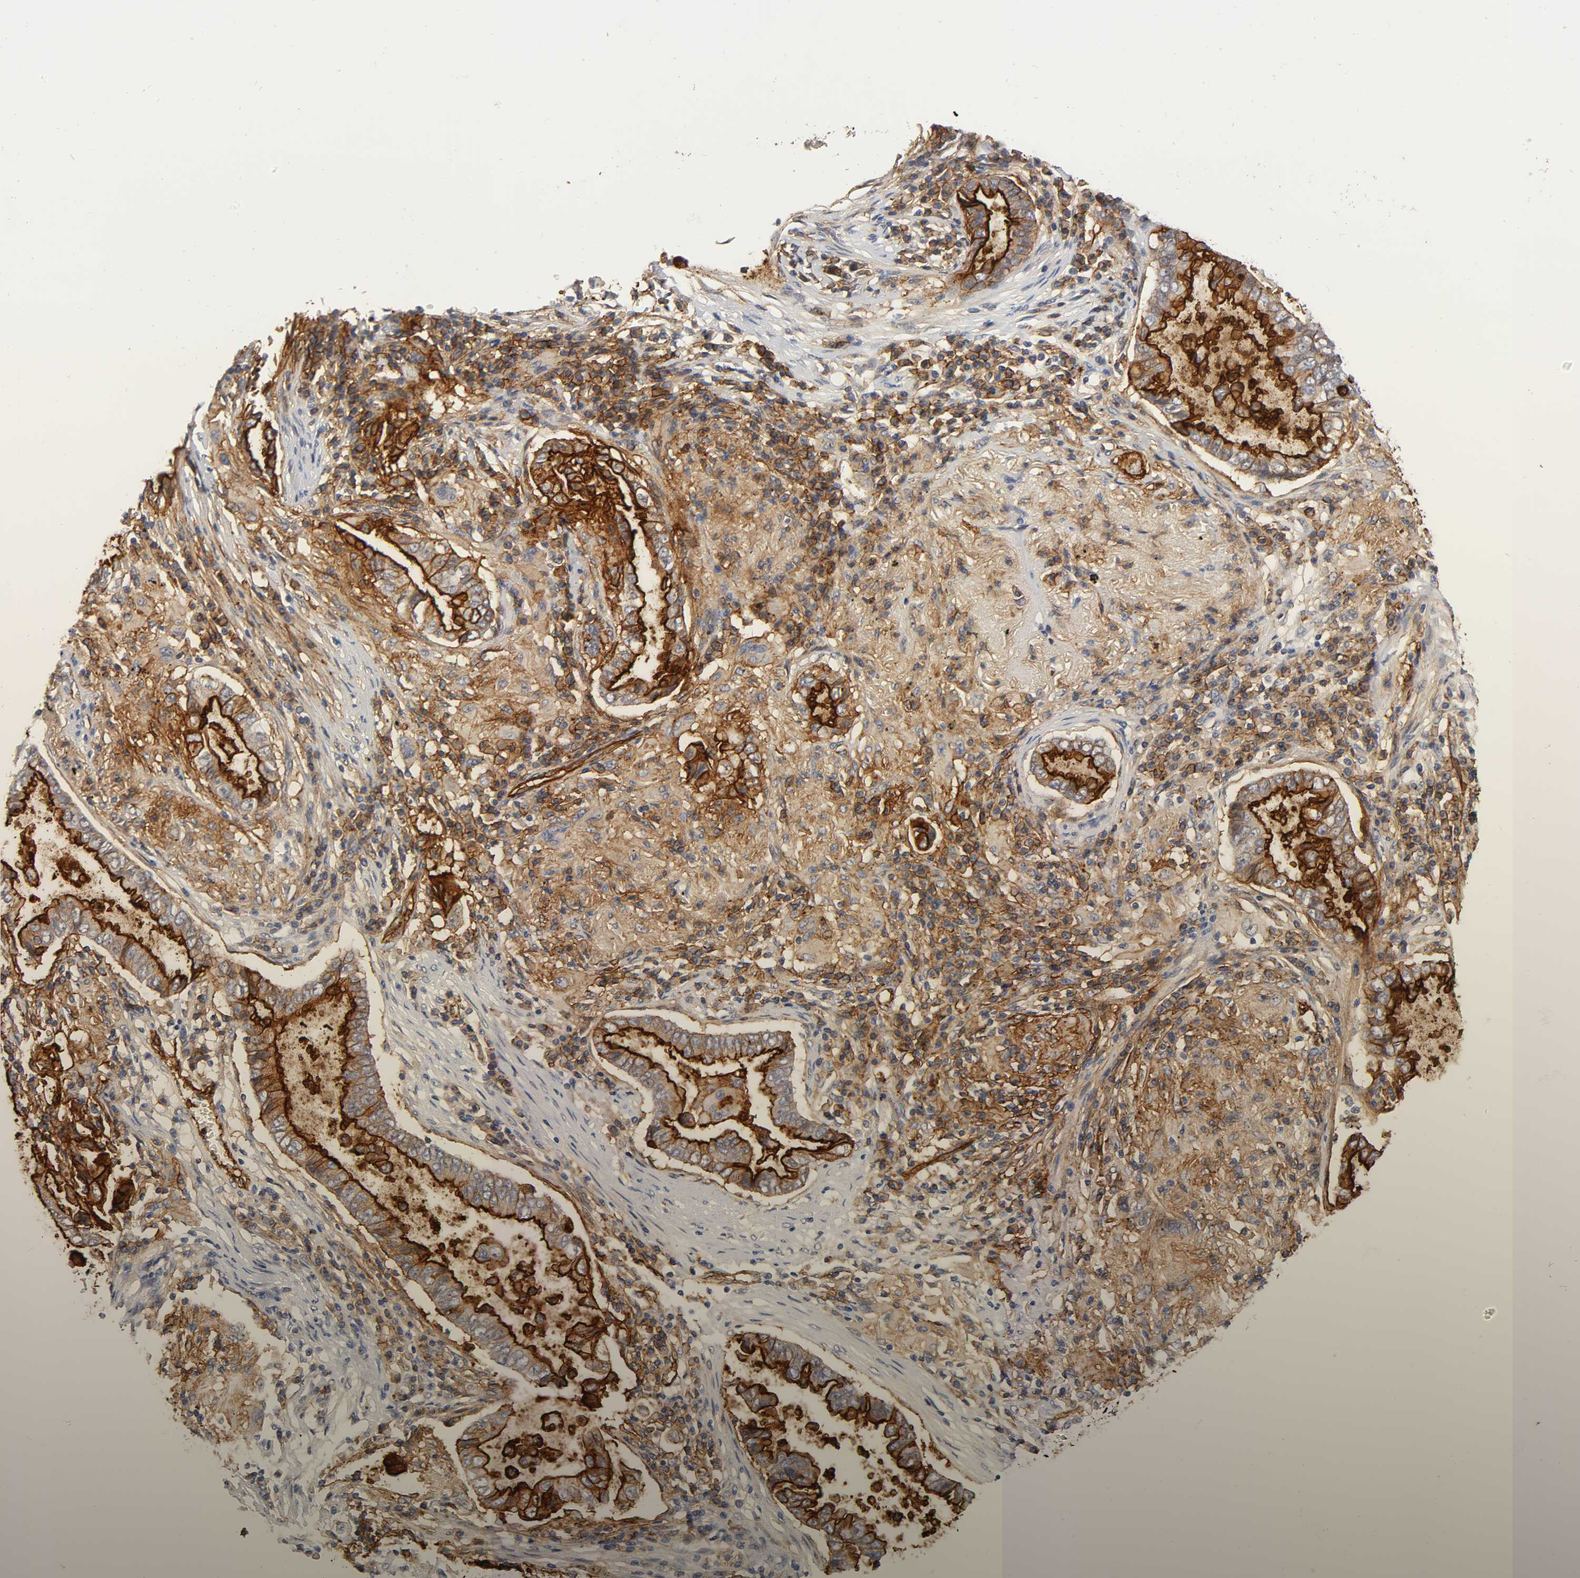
{"staining": {"intensity": "strong", "quantity": ">75%", "location": "cytoplasmic/membranous"}, "tissue": "lung cancer", "cell_type": "Tumor cells", "image_type": "cancer", "snomed": [{"axis": "morphology", "description": "Normal tissue, NOS"}, {"axis": "morphology", "description": "Inflammation, NOS"}, {"axis": "morphology", "description": "Adenocarcinoma, NOS"}, {"axis": "topography", "description": "Lung"}], "caption": "Brown immunohistochemical staining in lung adenocarcinoma shows strong cytoplasmic/membranous staining in about >75% of tumor cells.", "gene": "ICAM1", "patient": {"sex": "female", "age": 64}}